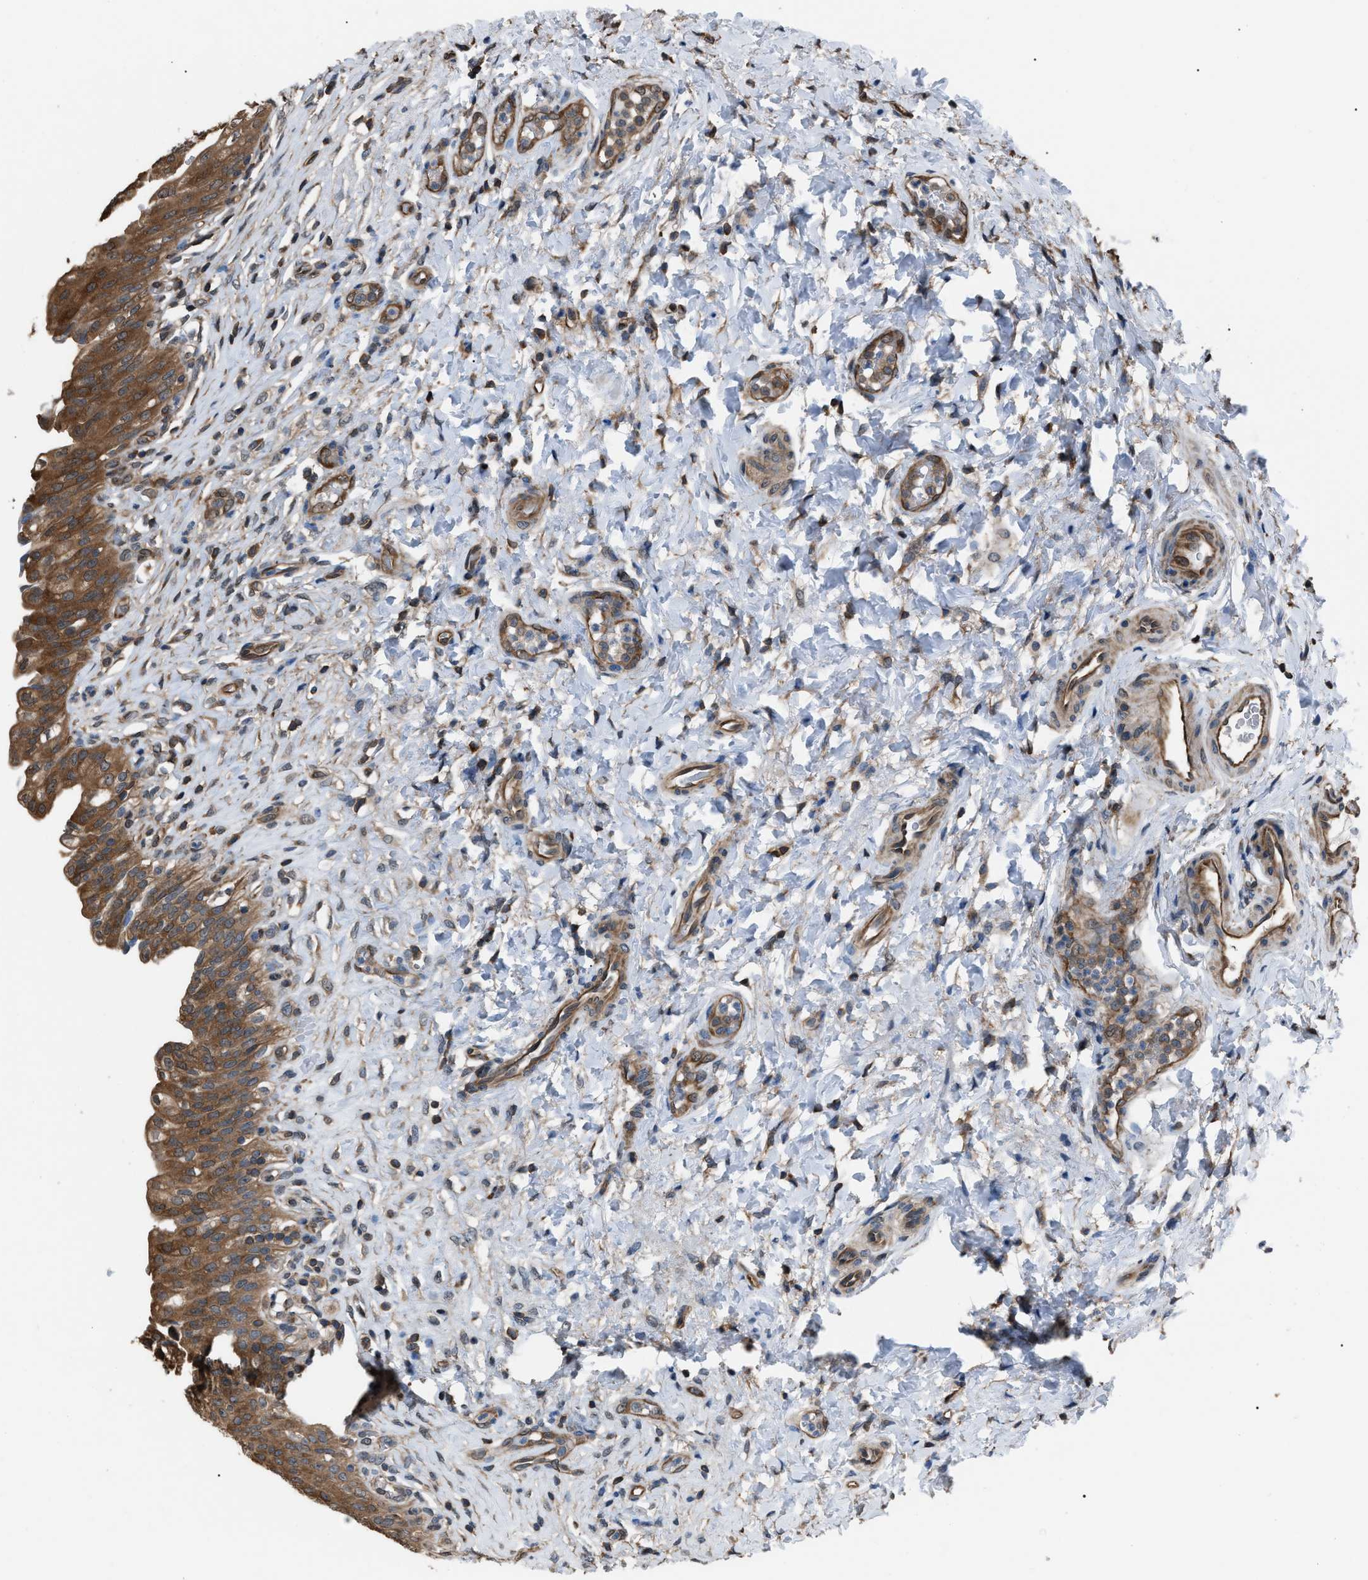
{"staining": {"intensity": "strong", "quantity": ">75%", "location": "cytoplasmic/membranous"}, "tissue": "urinary bladder", "cell_type": "Urothelial cells", "image_type": "normal", "snomed": [{"axis": "morphology", "description": "Urothelial carcinoma, High grade"}, {"axis": "topography", "description": "Urinary bladder"}], "caption": "Protein positivity by IHC exhibits strong cytoplasmic/membranous staining in approximately >75% of urothelial cells in normal urinary bladder.", "gene": "PDCD5", "patient": {"sex": "male", "age": 46}}